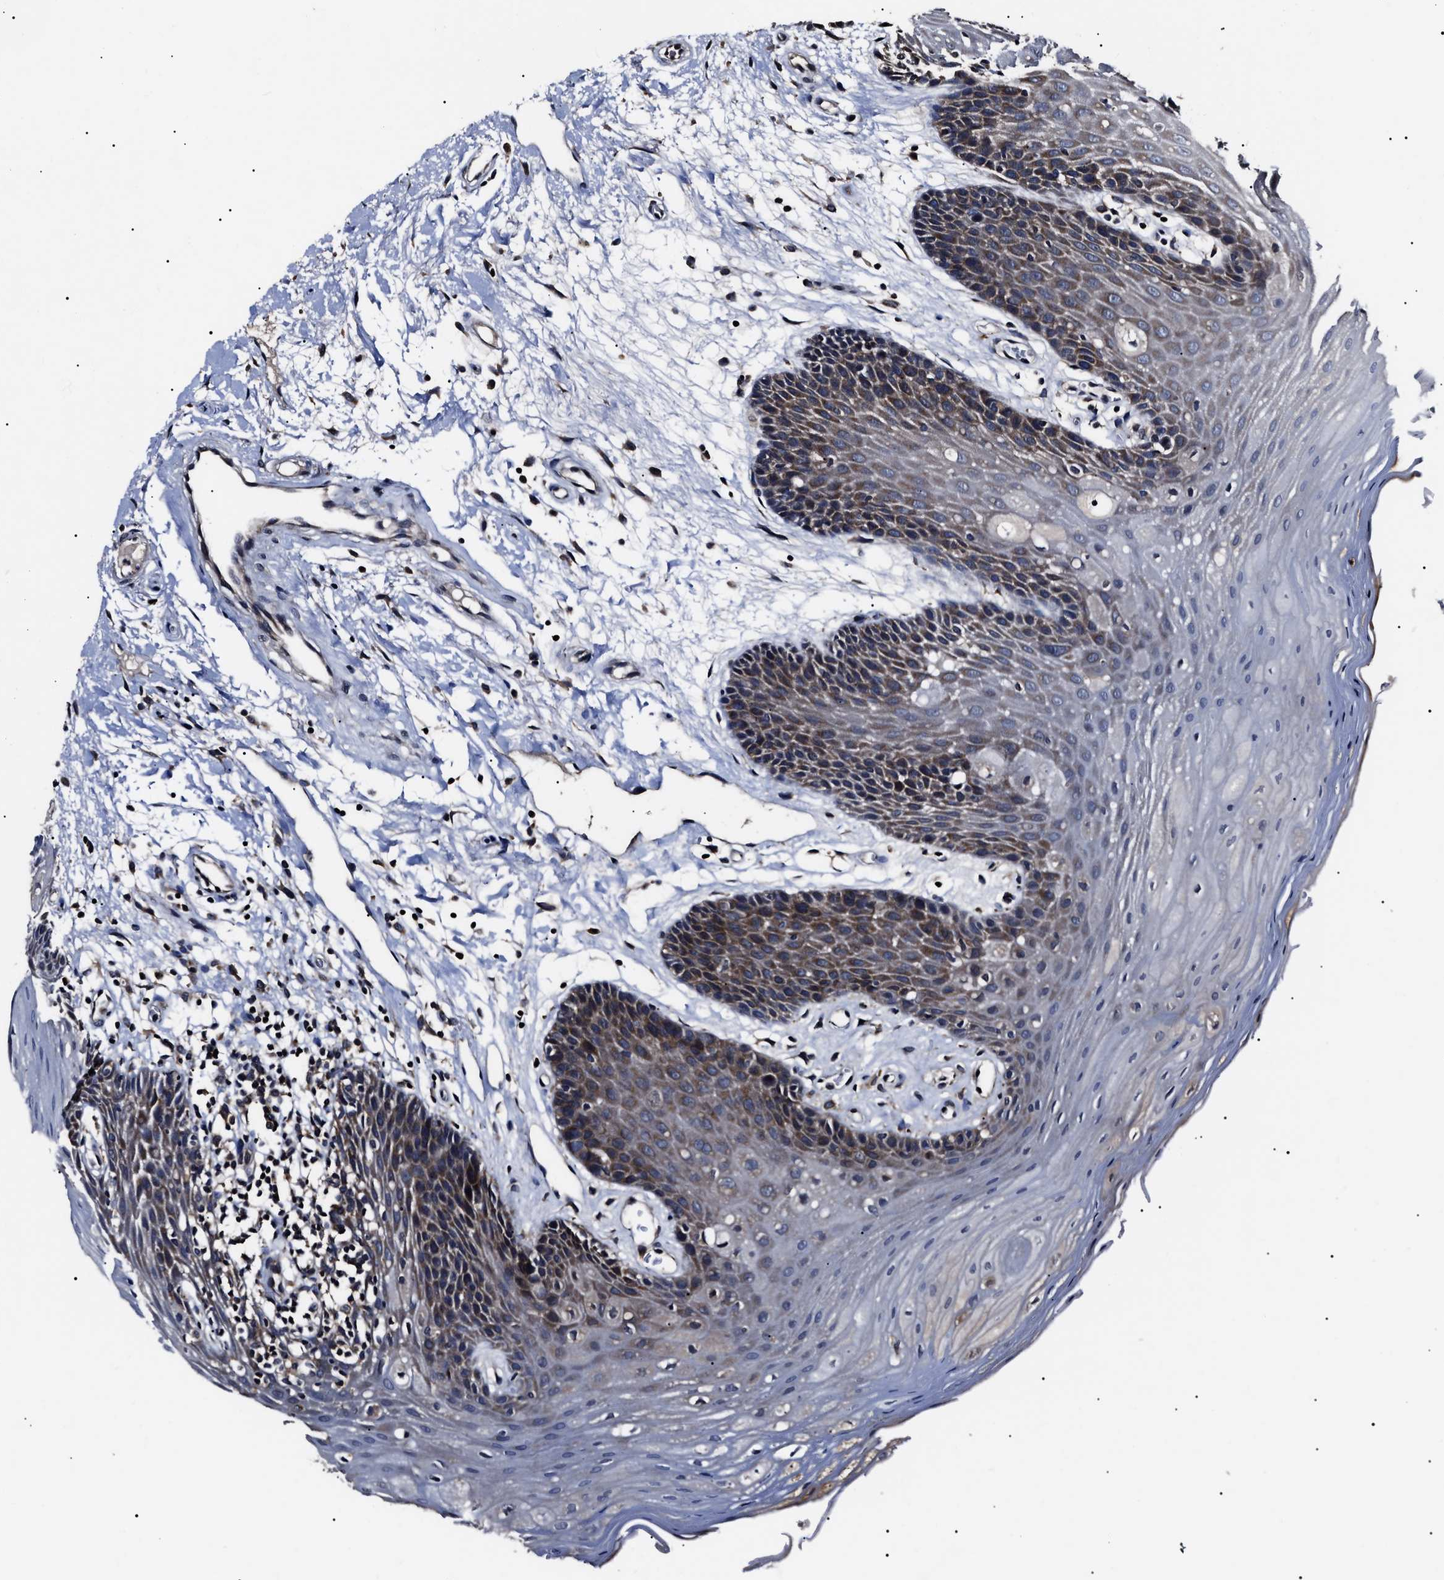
{"staining": {"intensity": "moderate", "quantity": "25%-75%", "location": "cytoplasmic/membranous"}, "tissue": "oral mucosa", "cell_type": "Squamous epithelial cells", "image_type": "normal", "snomed": [{"axis": "morphology", "description": "Normal tissue, NOS"}, {"axis": "morphology", "description": "Squamous cell carcinoma, NOS"}, {"axis": "topography", "description": "Oral tissue"}, {"axis": "topography", "description": "Head-Neck"}], "caption": "Immunohistochemical staining of unremarkable human oral mucosa displays medium levels of moderate cytoplasmic/membranous positivity in about 25%-75% of squamous epithelial cells.", "gene": "CCT8", "patient": {"sex": "male", "age": 71}}